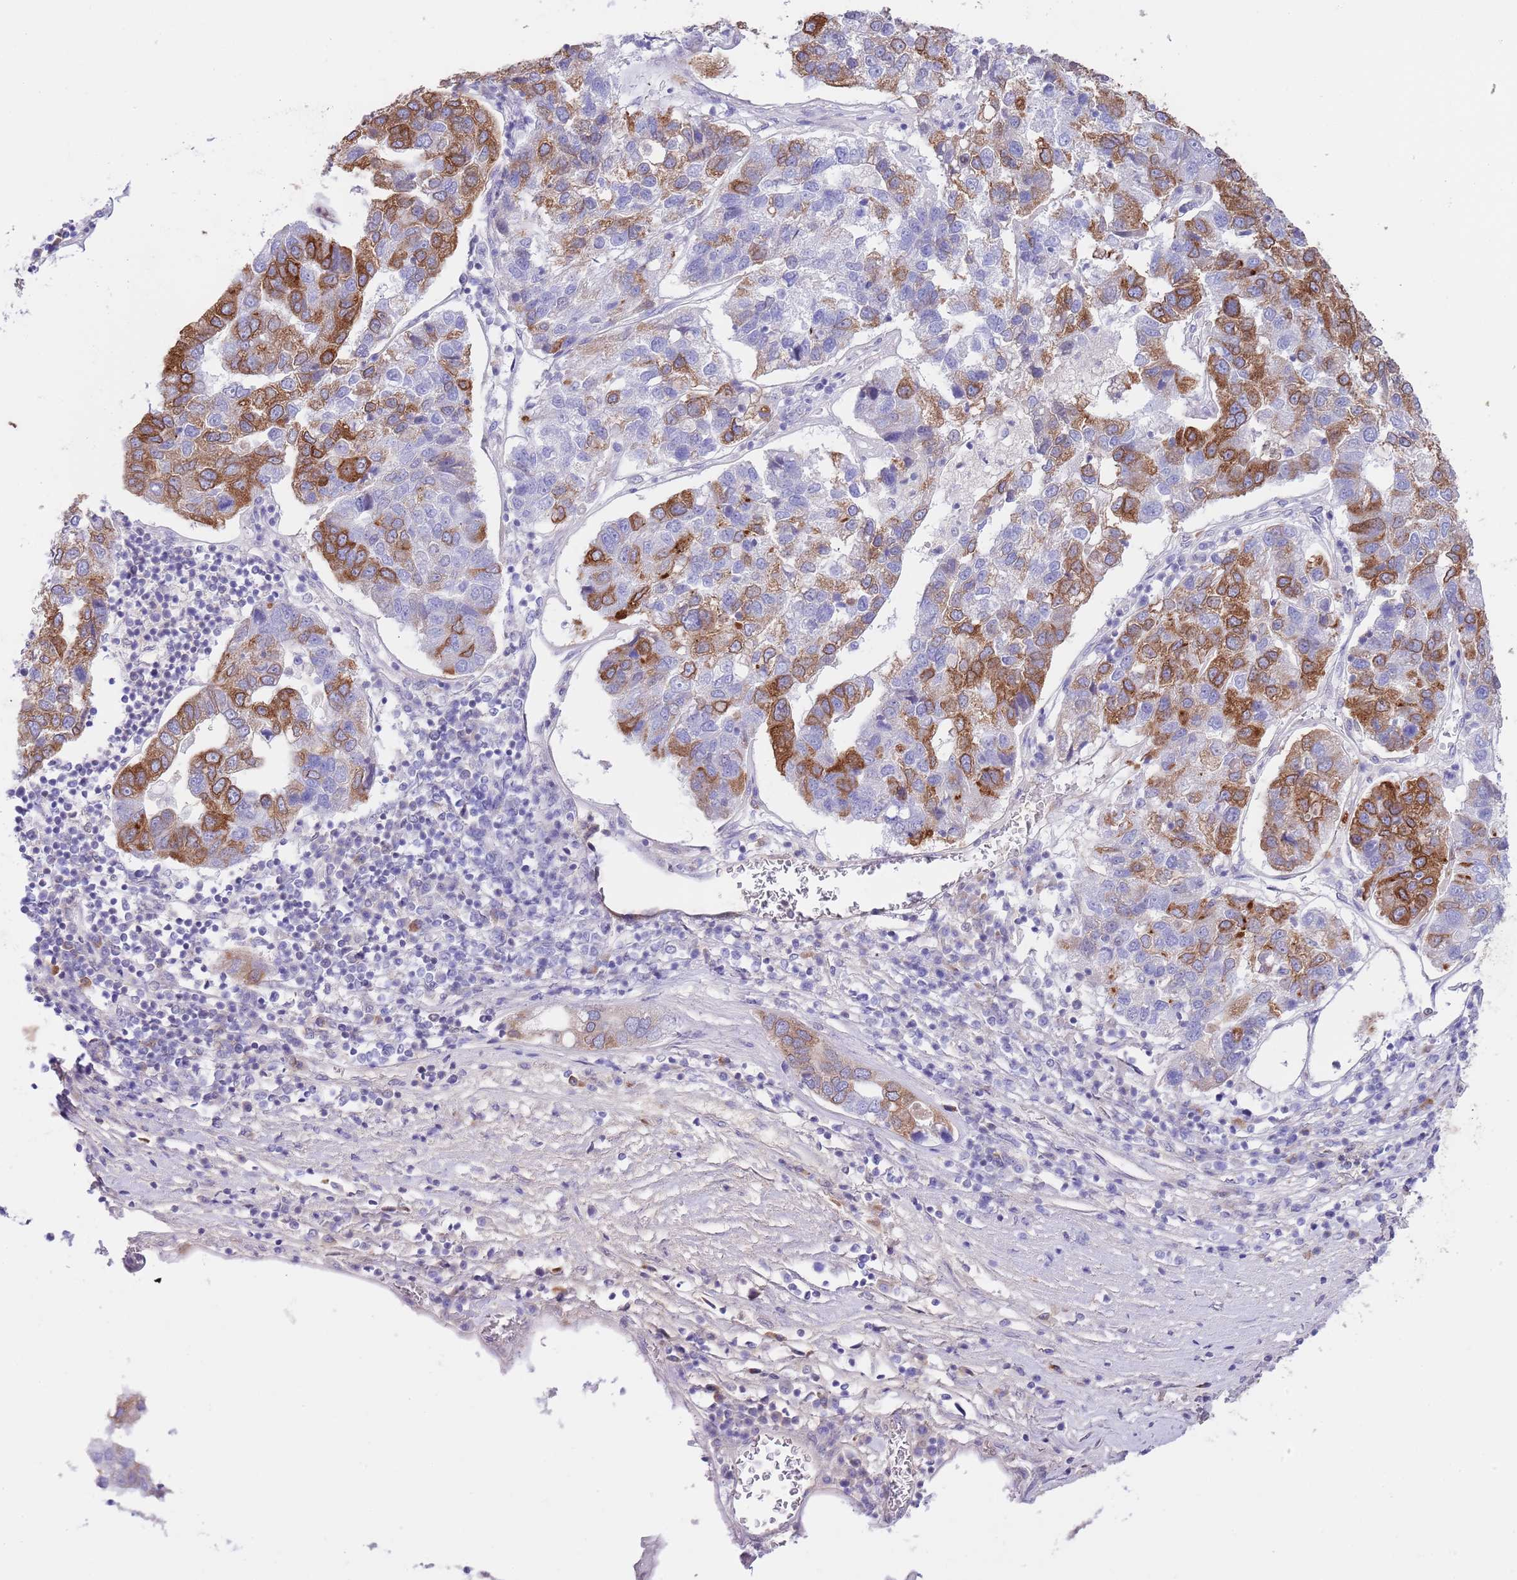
{"staining": {"intensity": "strong", "quantity": "25%-75%", "location": "cytoplasmic/membranous"}, "tissue": "pancreatic cancer", "cell_type": "Tumor cells", "image_type": "cancer", "snomed": [{"axis": "morphology", "description": "Adenocarcinoma, NOS"}, {"axis": "topography", "description": "Pancreas"}], "caption": "Protein analysis of pancreatic cancer tissue demonstrates strong cytoplasmic/membranous expression in about 25%-75% of tumor cells.", "gene": "EBPL", "patient": {"sex": "female", "age": 61}}